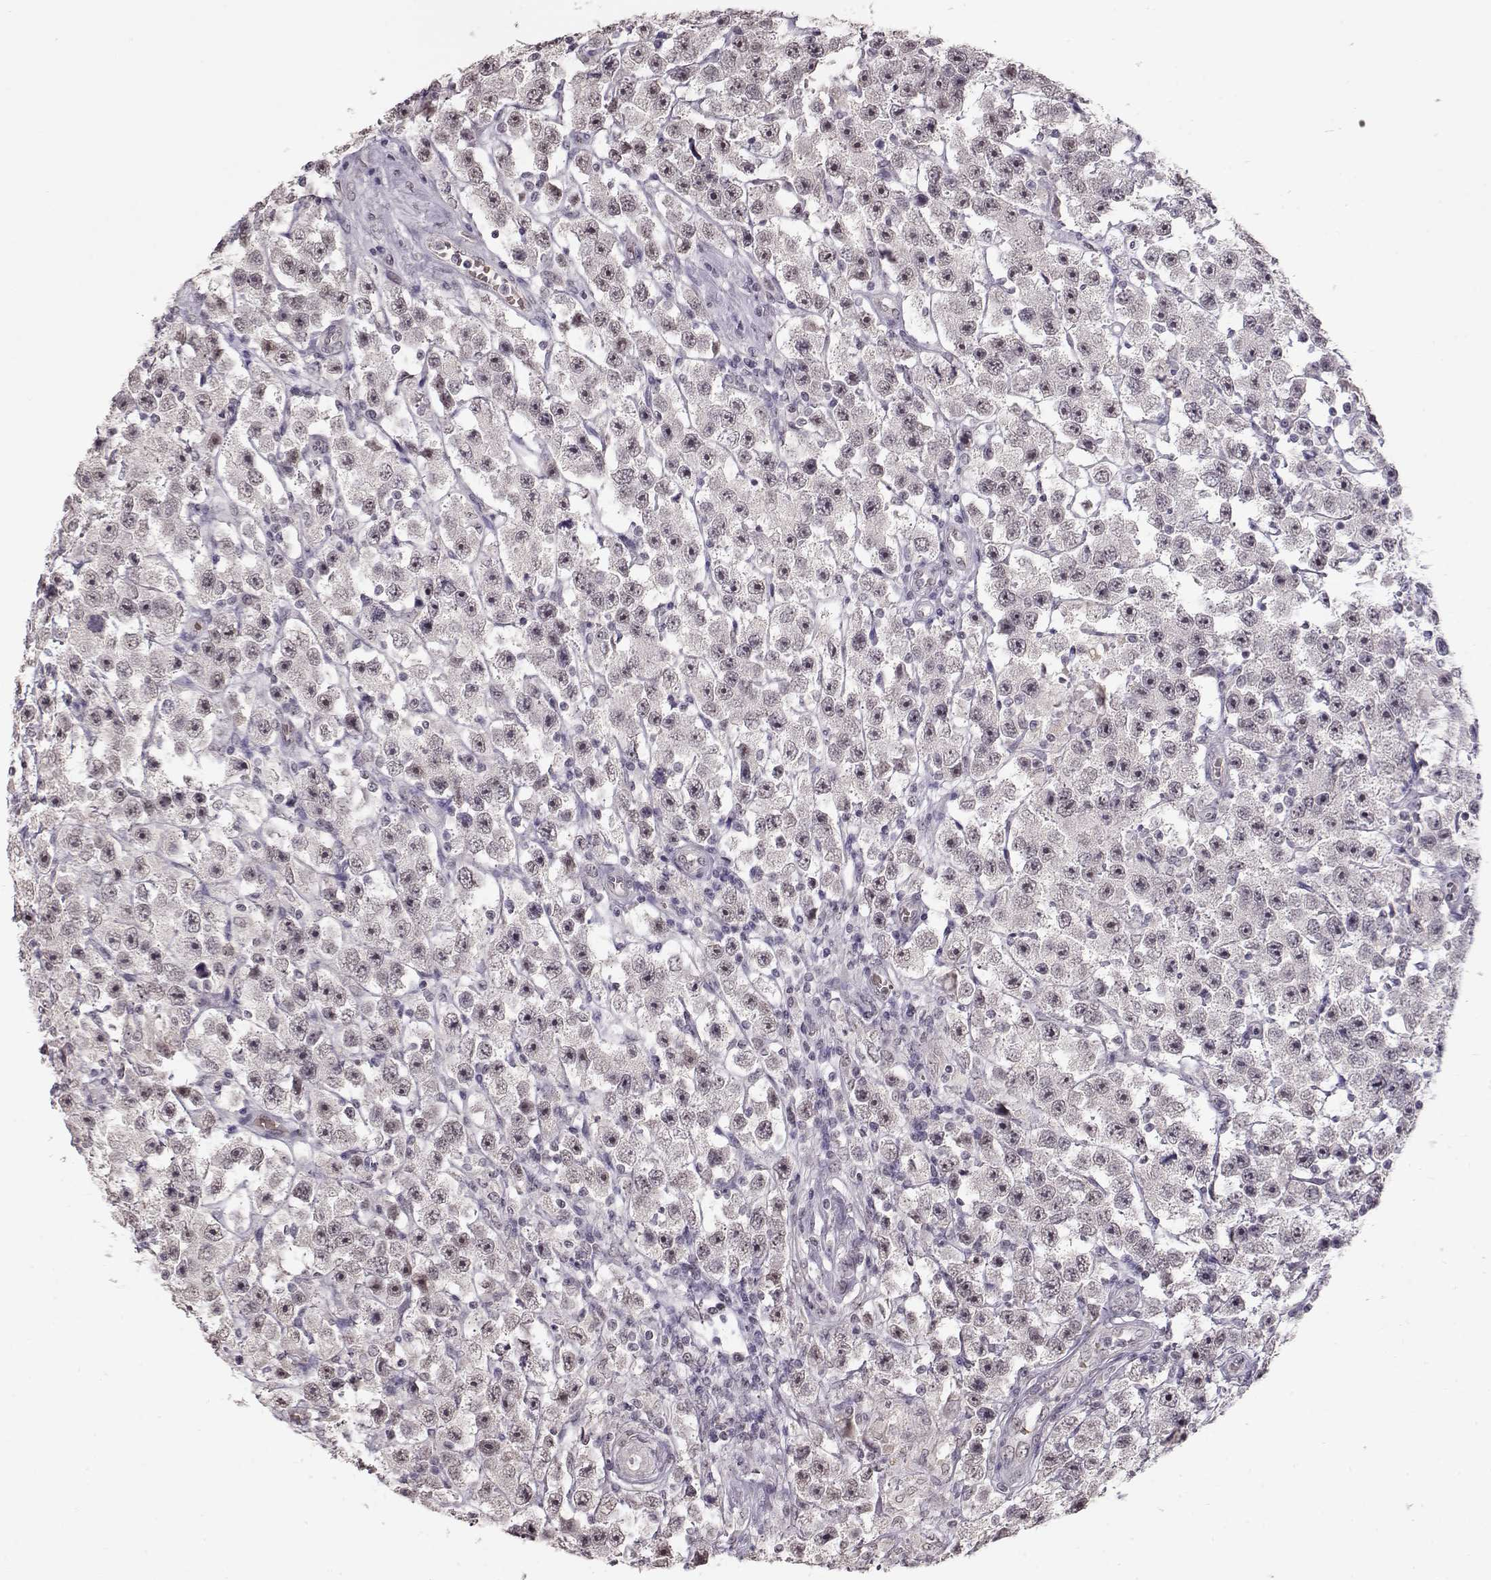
{"staining": {"intensity": "weak", "quantity": ">75%", "location": "nuclear"}, "tissue": "testis cancer", "cell_type": "Tumor cells", "image_type": "cancer", "snomed": [{"axis": "morphology", "description": "Seminoma, NOS"}, {"axis": "topography", "description": "Testis"}], "caption": "Testis cancer (seminoma) stained for a protein demonstrates weak nuclear positivity in tumor cells.", "gene": "PCP4", "patient": {"sex": "male", "age": 45}}